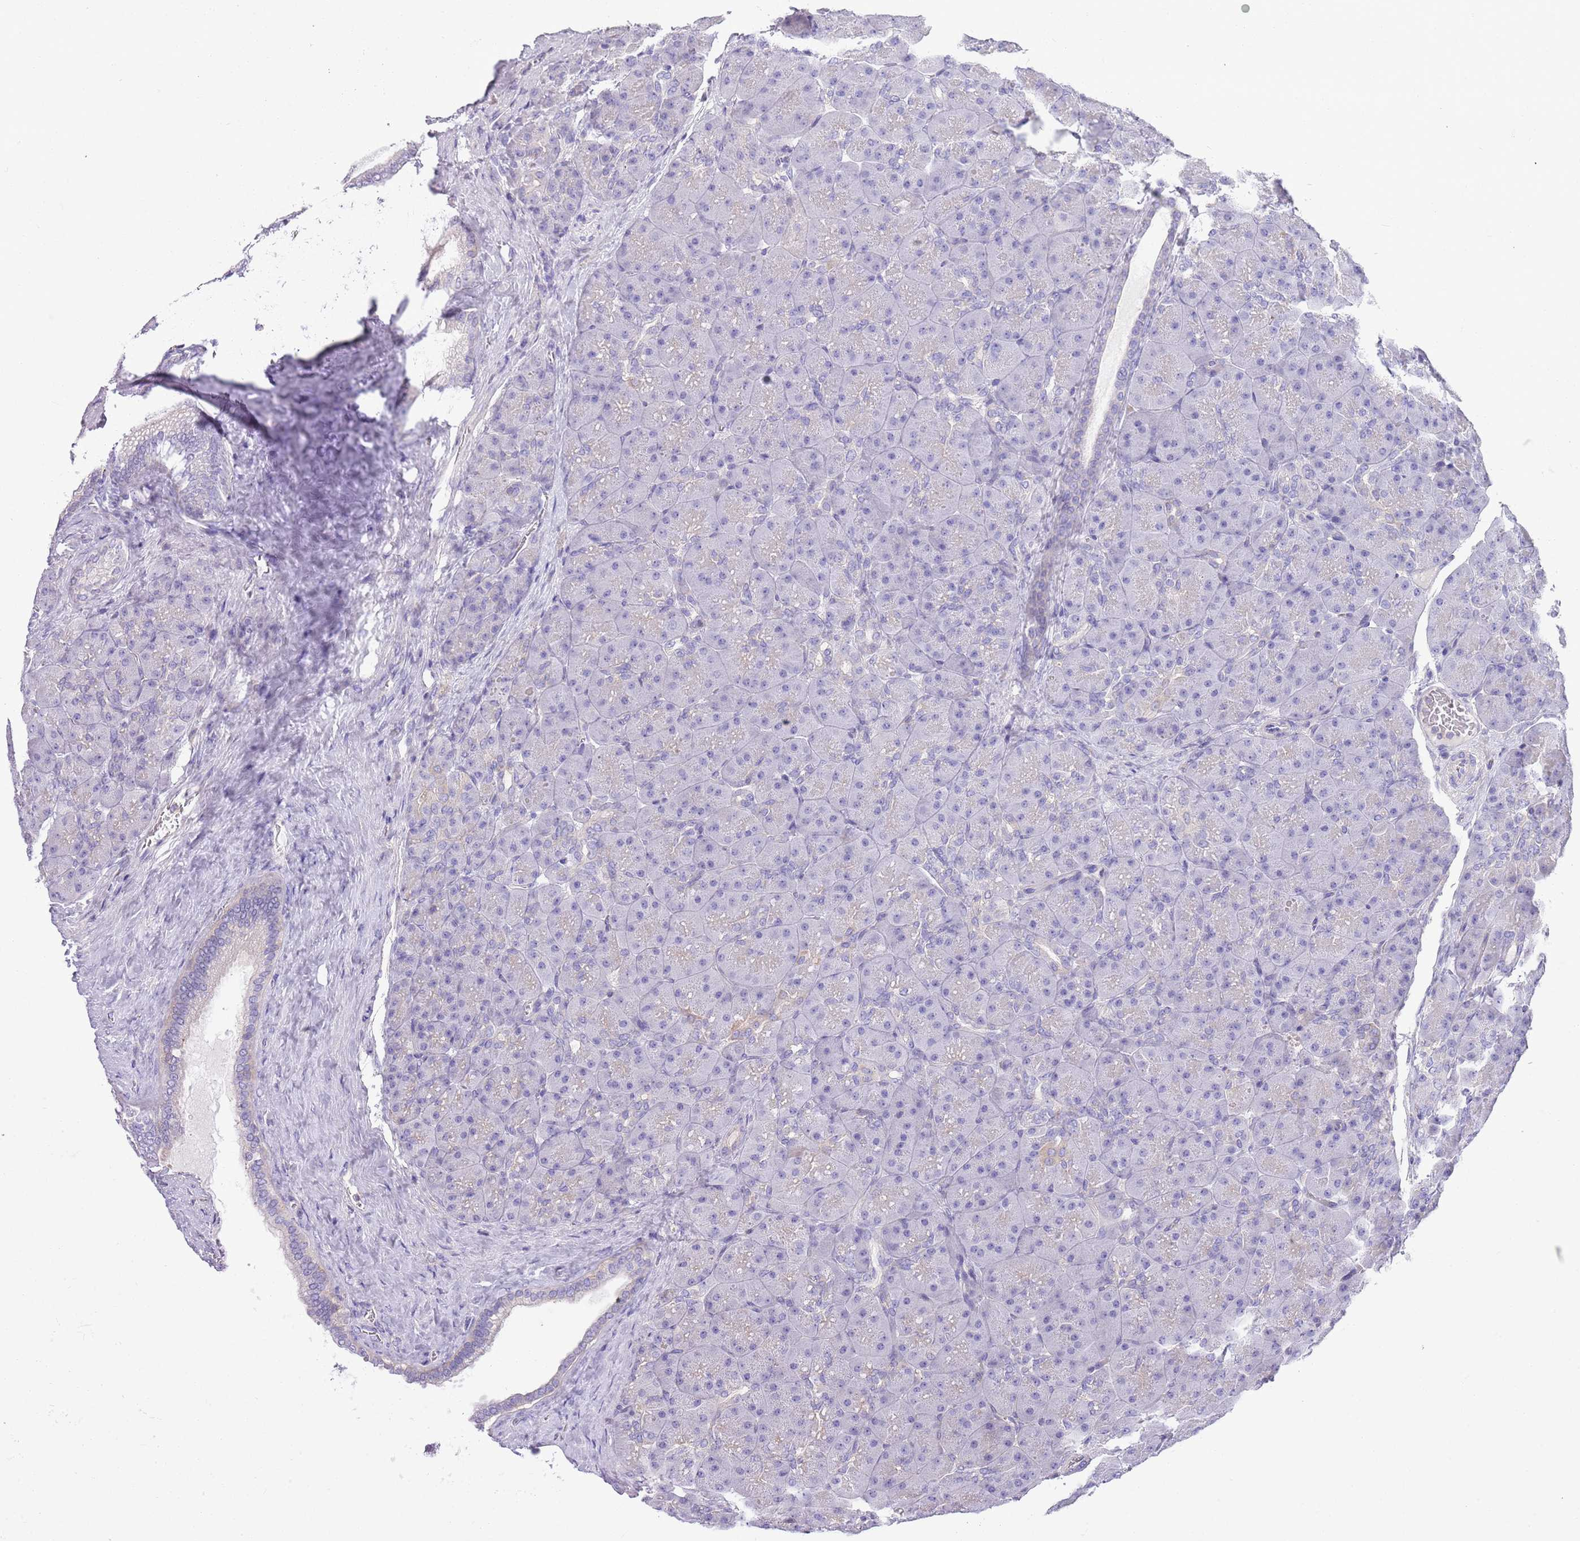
{"staining": {"intensity": "negative", "quantity": "none", "location": "none"}, "tissue": "pancreas", "cell_type": "Exocrine glandular cells", "image_type": "normal", "snomed": [{"axis": "morphology", "description": "Normal tissue, NOS"}, {"axis": "topography", "description": "Pancreas"}], "caption": "Unremarkable pancreas was stained to show a protein in brown. There is no significant staining in exocrine glandular cells.", "gene": "CNPPD1", "patient": {"sex": "male", "age": 66}}